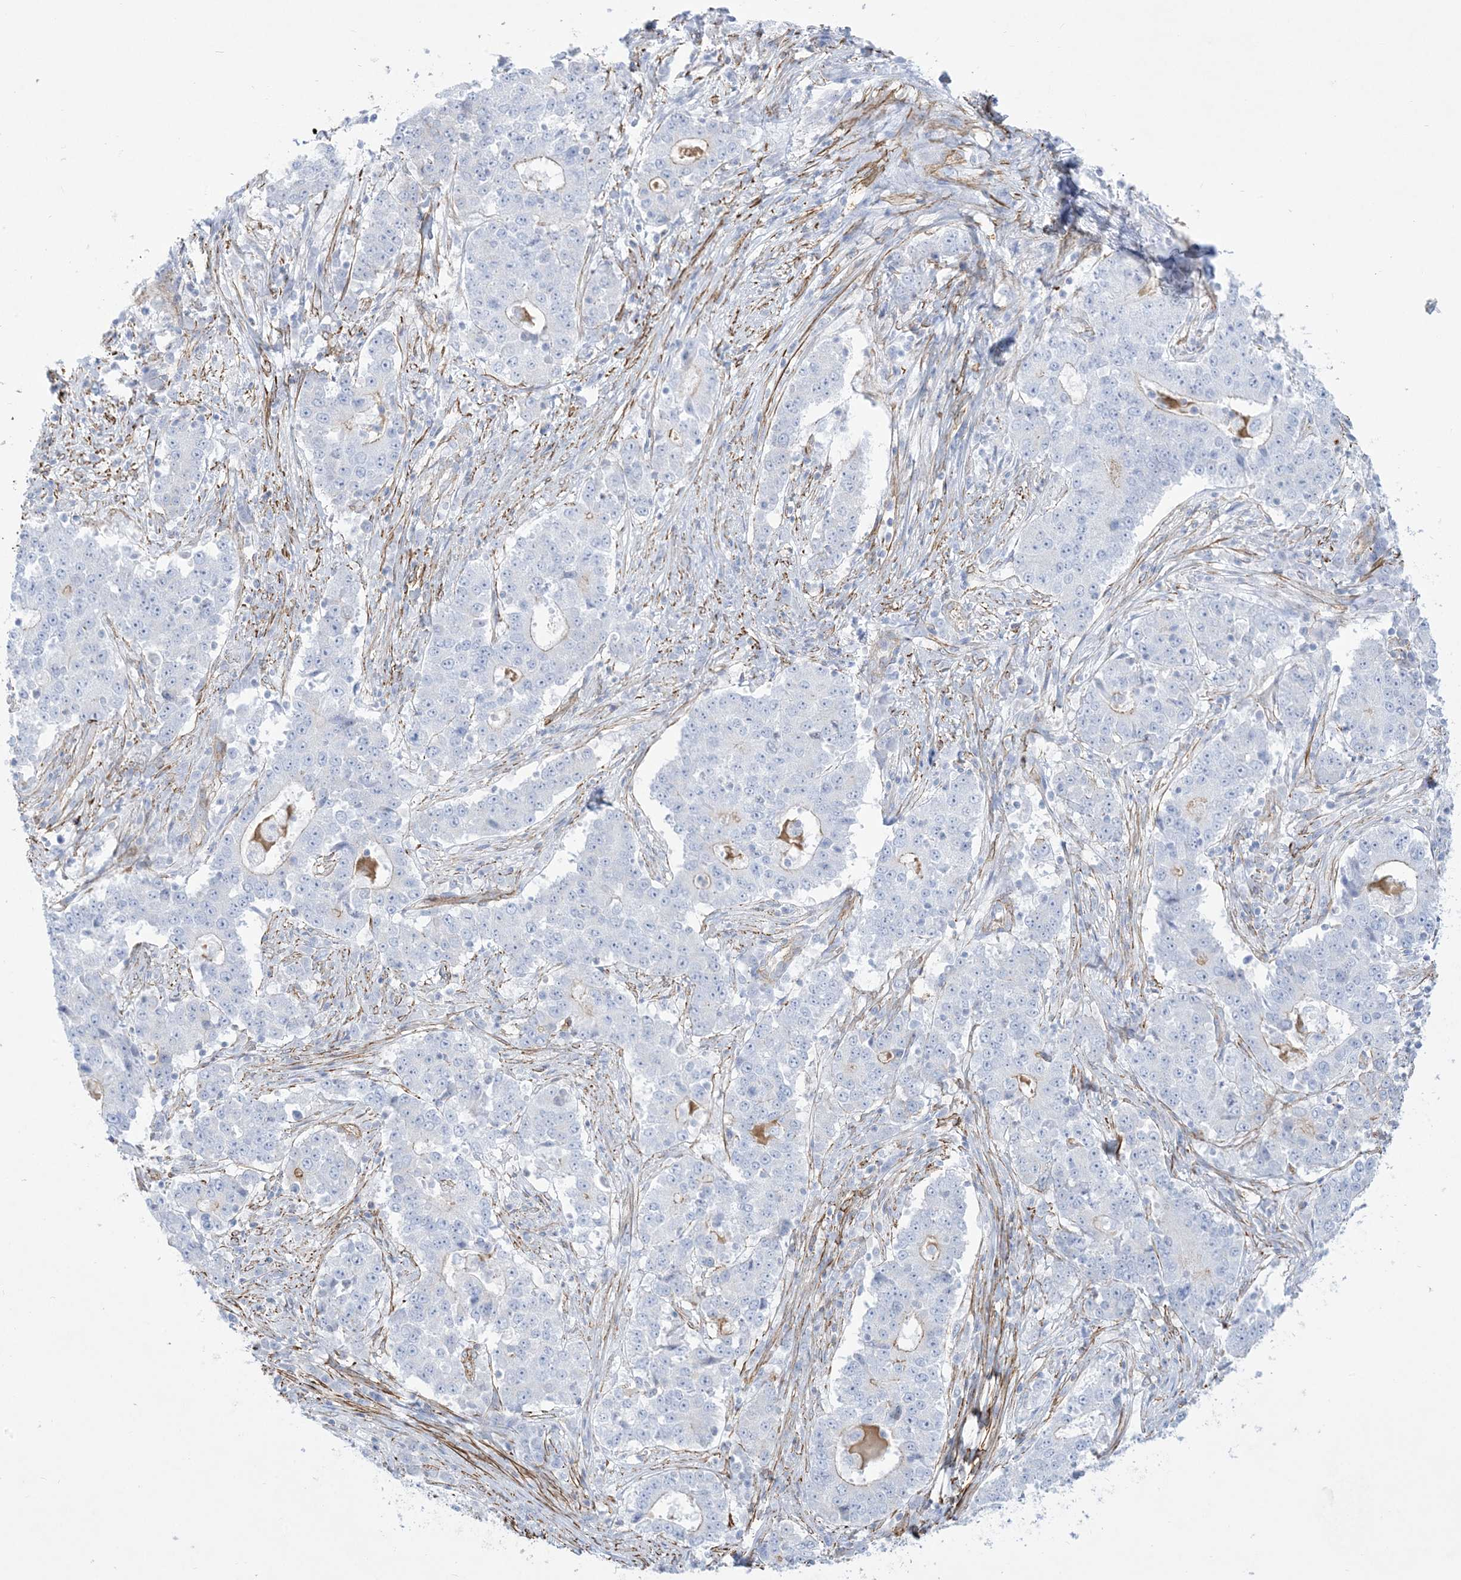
{"staining": {"intensity": "negative", "quantity": "none", "location": "none"}, "tissue": "stomach cancer", "cell_type": "Tumor cells", "image_type": "cancer", "snomed": [{"axis": "morphology", "description": "Adenocarcinoma, NOS"}, {"axis": "topography", "description": "Stomach"}], "caption": "High power microscopy photomicrograph of an IHC photomicrograph of stomach cancer (adenocarcinoma), revealing no significant expression in tumor cells.", "gene": "B3GNT7", "patient": {"sex": "male", "age": 59}}